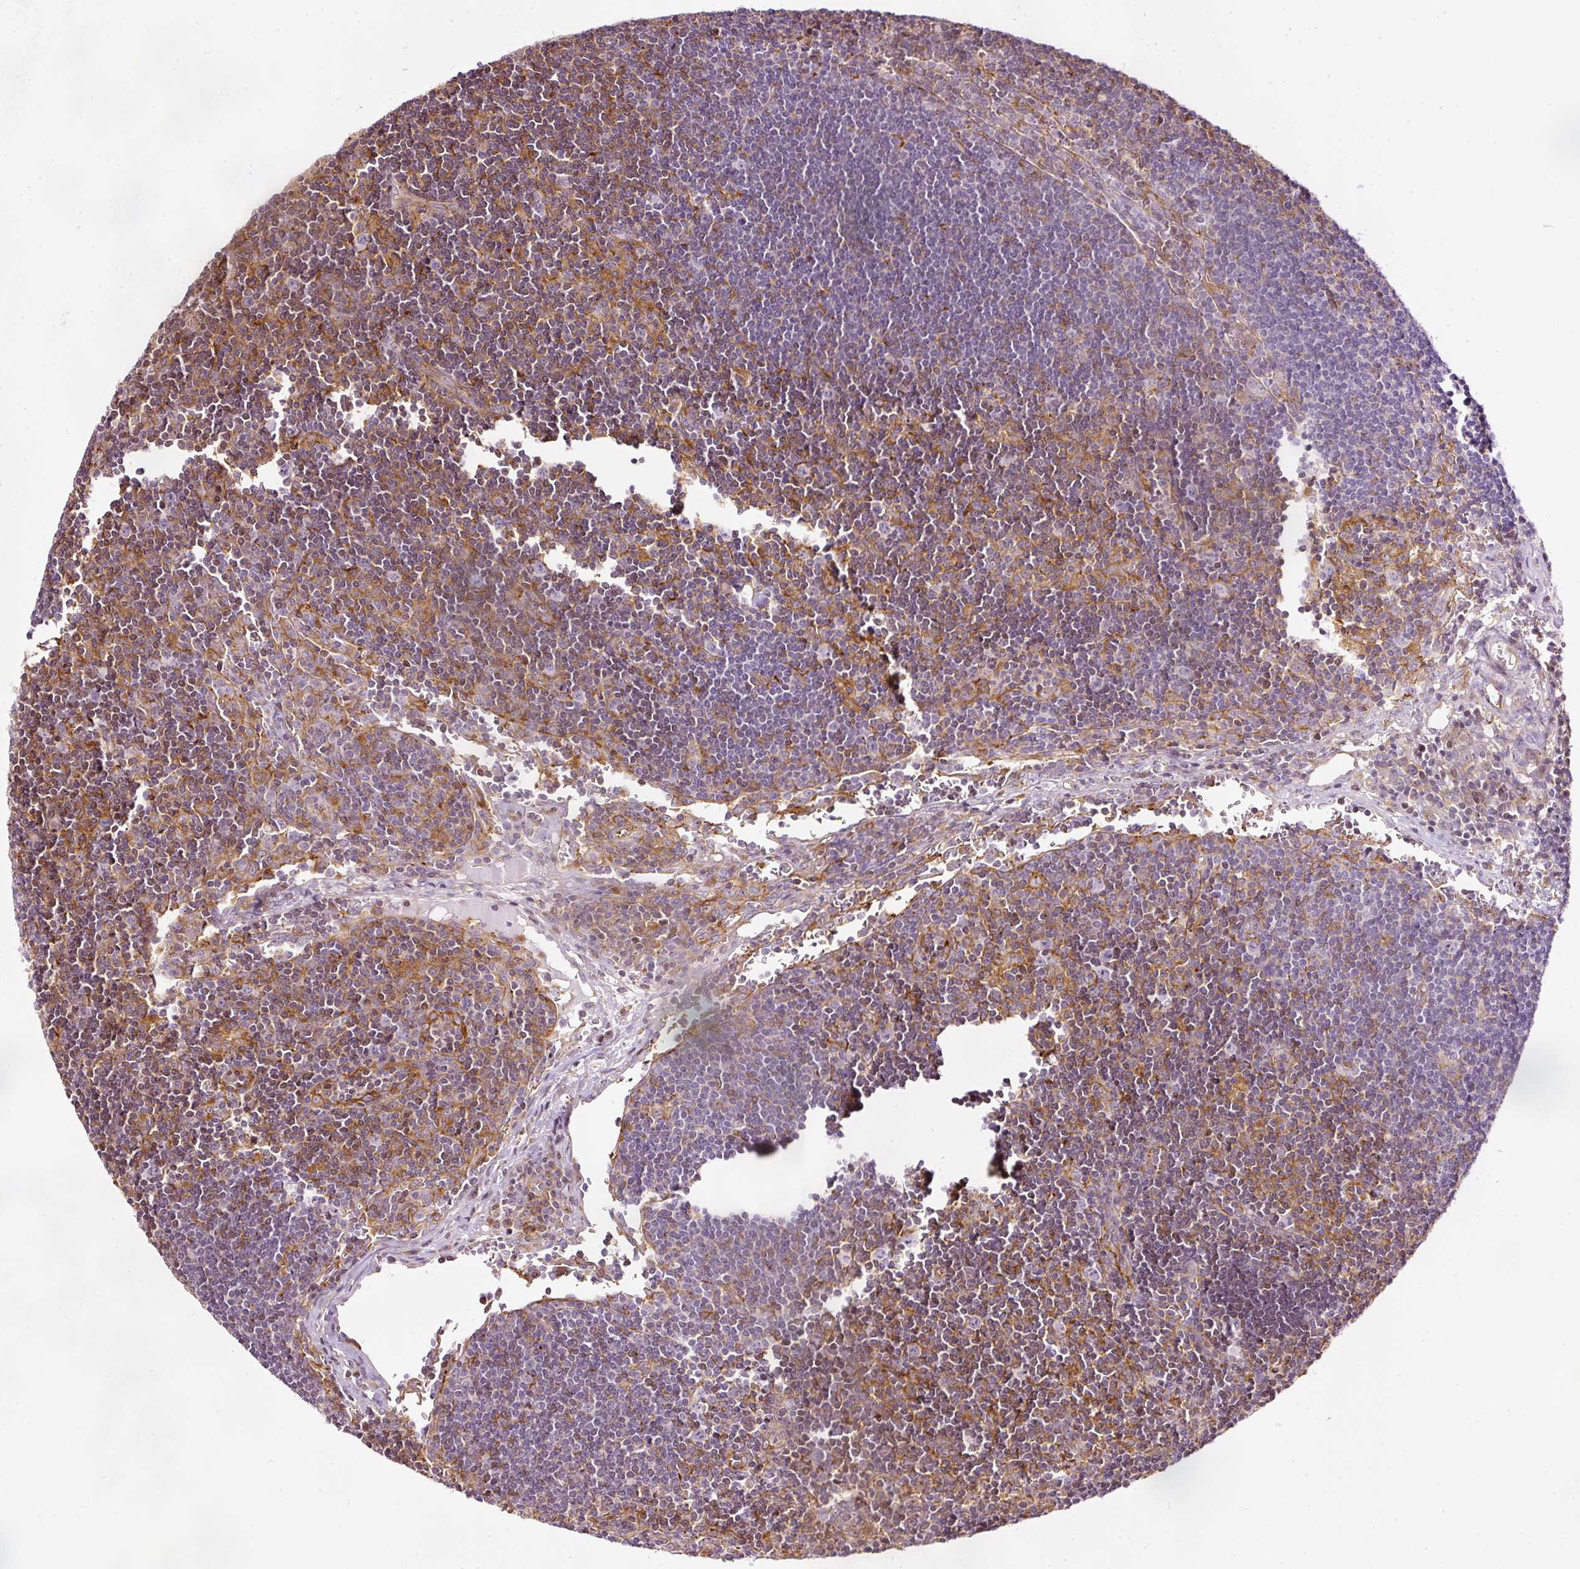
{"staining": {"intensity": "negative", "quantity": "none", "location": "none"}, "tissue": "lymph node", "cell_type": "Germinal center cells", "image_type": "normal", "snomed": [{"axis": "morphology", "description": "Normal tissue, NOS"}, {"axis": "topography", "description": "Lymph node"}], "caption": "This is an IHC image of benign human lymph node. There is no expression in germinal center cells.", "gene": "SCNM1", "patient": {"sex": "female", "age": 29}}